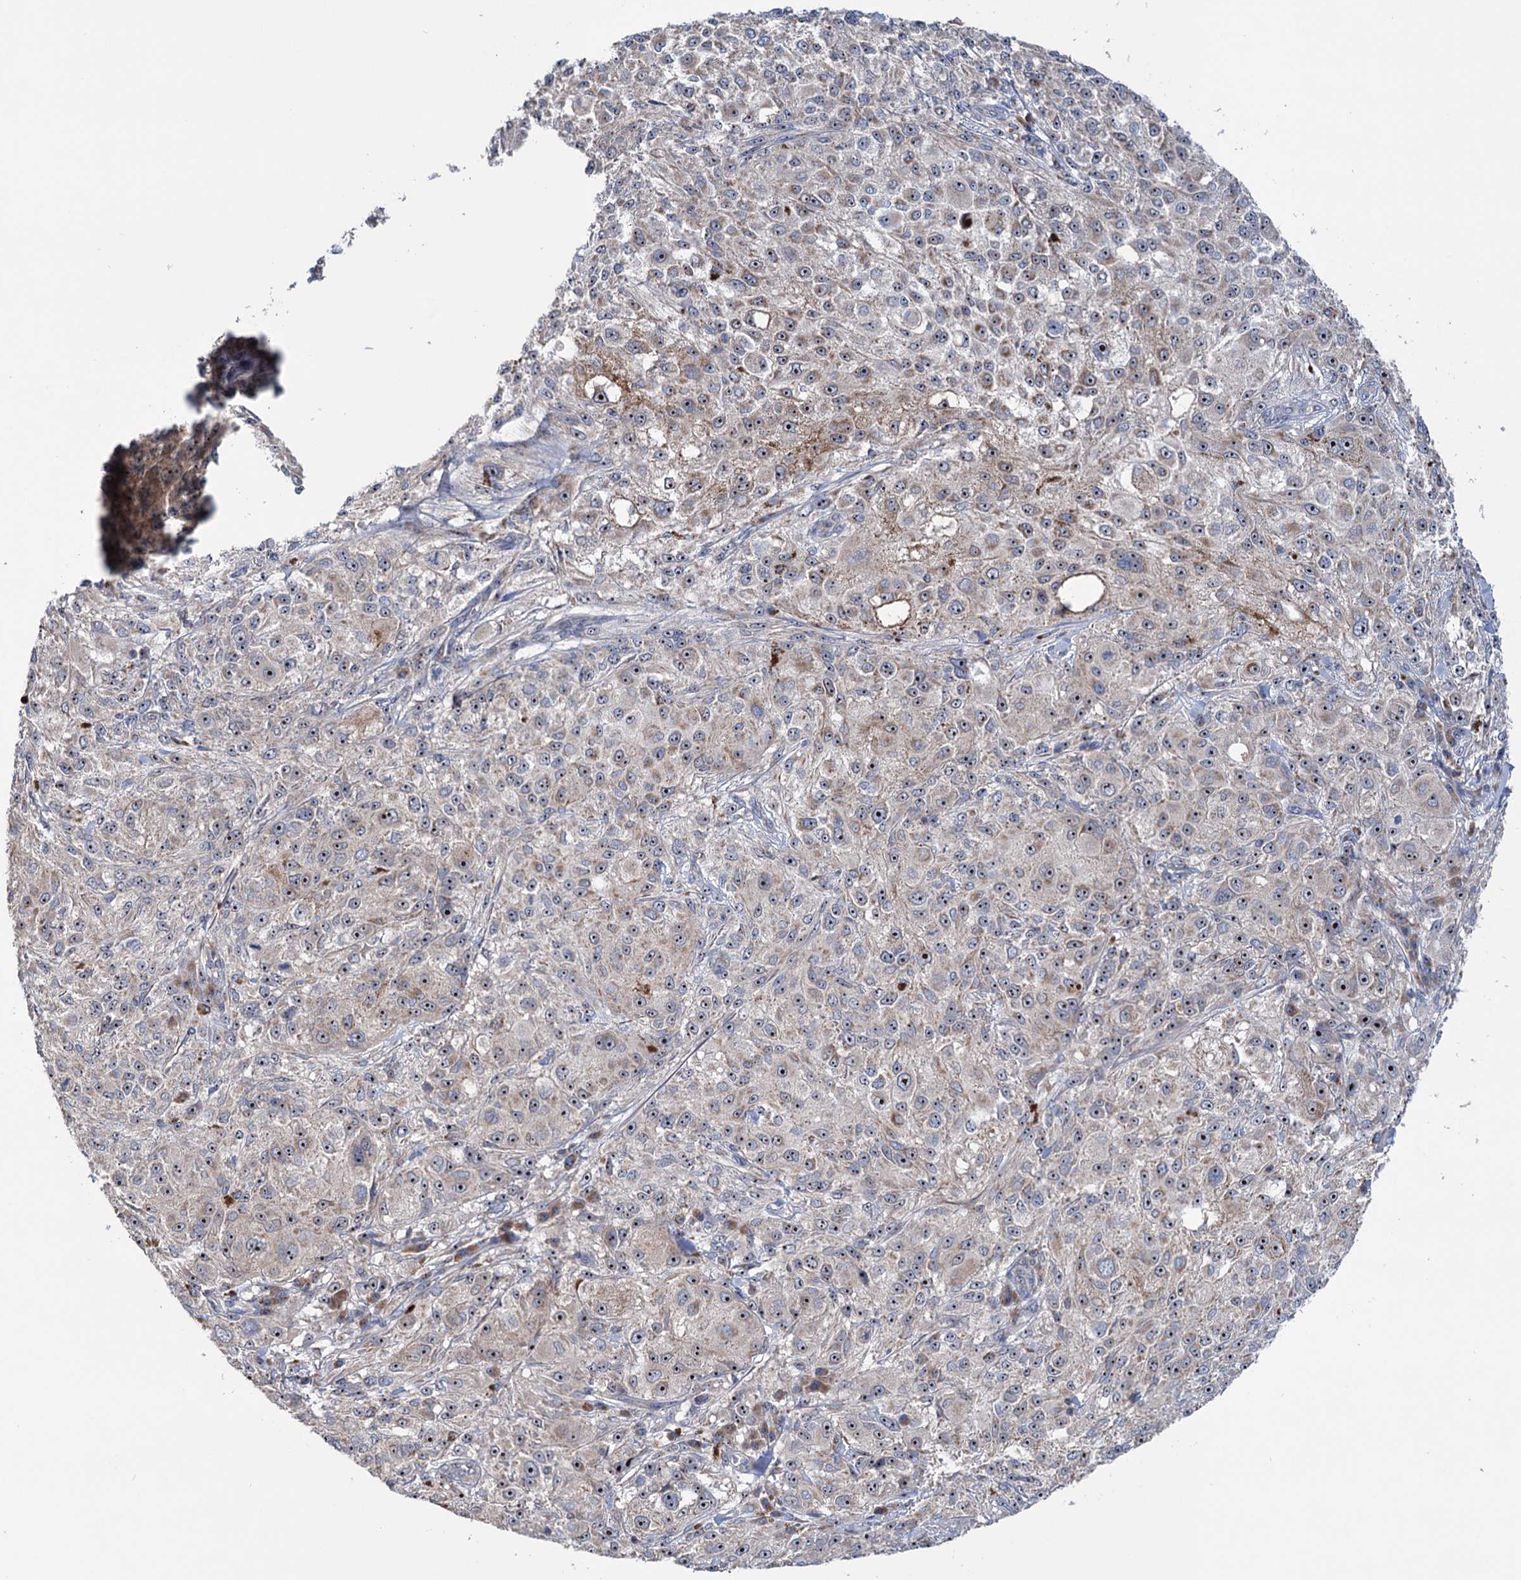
{"staining": {"intensity": "moderate", "quantity": ">75%", "location": "cytoplasmic/membranous,nuclear"}, "tissue": "melanoma", "cell_type": "Tumor cells", "image_type": "cancer", "snomed": [{"axis": "morphology", "description": "Necrosis, NOS"}, {"axis": "morphology", "description": "Malignant melanoma, NOS"}, {"axis": "topography", "description": "Skin"}], "caption": "The photomicrograph shows staining of malignant melanoma, revealing moderate cytoplasmic/membranous and nuclear protein expression (brown color) within tumor cells. (DAB (3,3'-diaminobenzidine) IHC with brightfield microscopy, high magnification).", "gene": "HTR3B", "patient": {"sex": "female", "age": 87}}